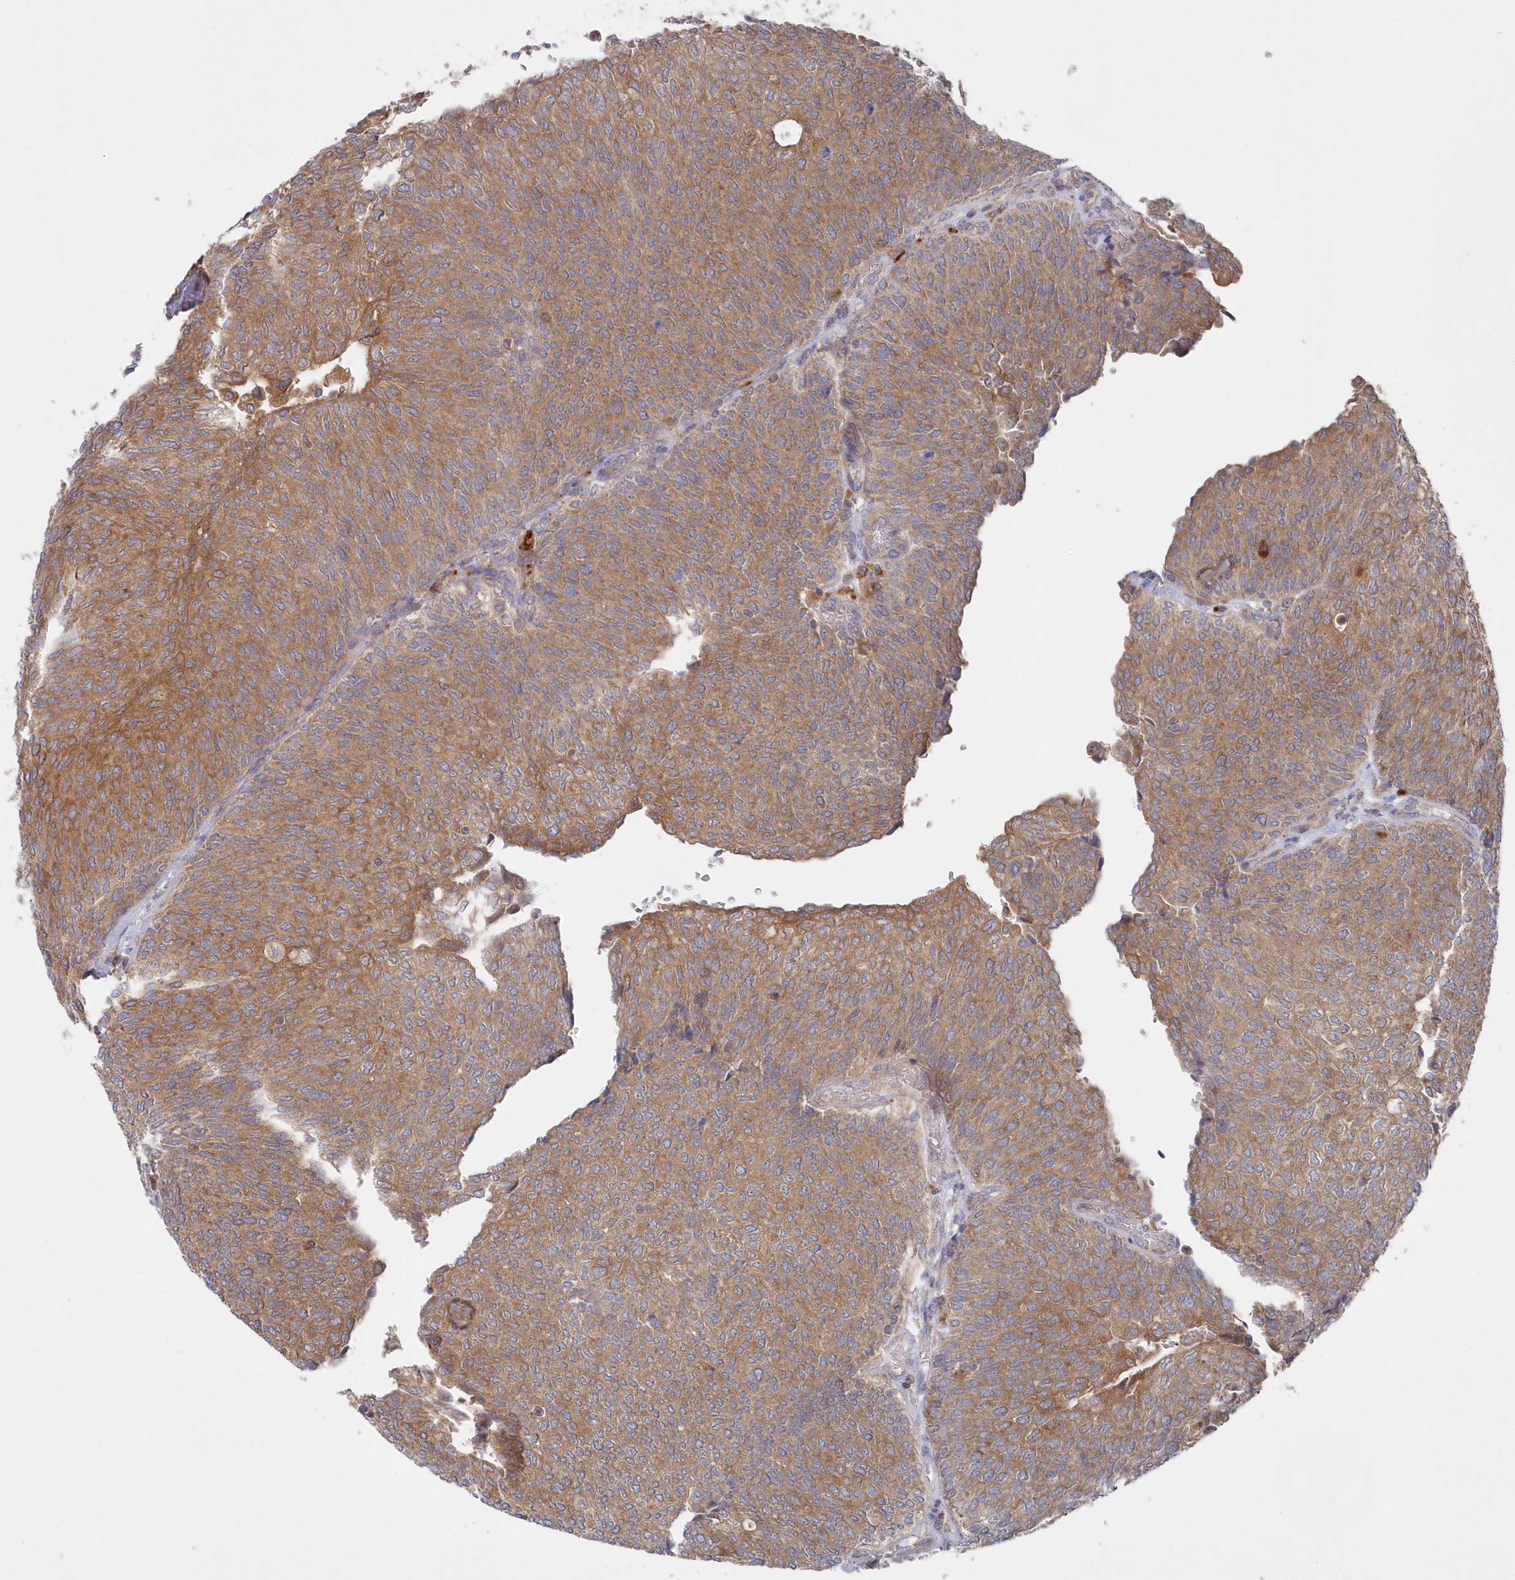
{"staining": {"intensity": "moderate", "quantity": ">75%", "location": "cytoplasmic/membranous"}, "tissue": "urothelial cancer", "cell_type": "Tumor cells", "image_type": "cancer", "snomed": [{"axis": "morphology", "description": "Urothelial carcinoma, Low grade"}, {"axis": "topography", "description": "Urinary bladder"}], "caption": "The micrograph demonstrates immunohistochemical staining of urothelial carcinoma (low-grade). There is moderate cytoplasmic/membranous expression is seen in about >75% of tumor cells.", "gene": "ASNSD1", "patient": {"sex": "female", "age": 79}}